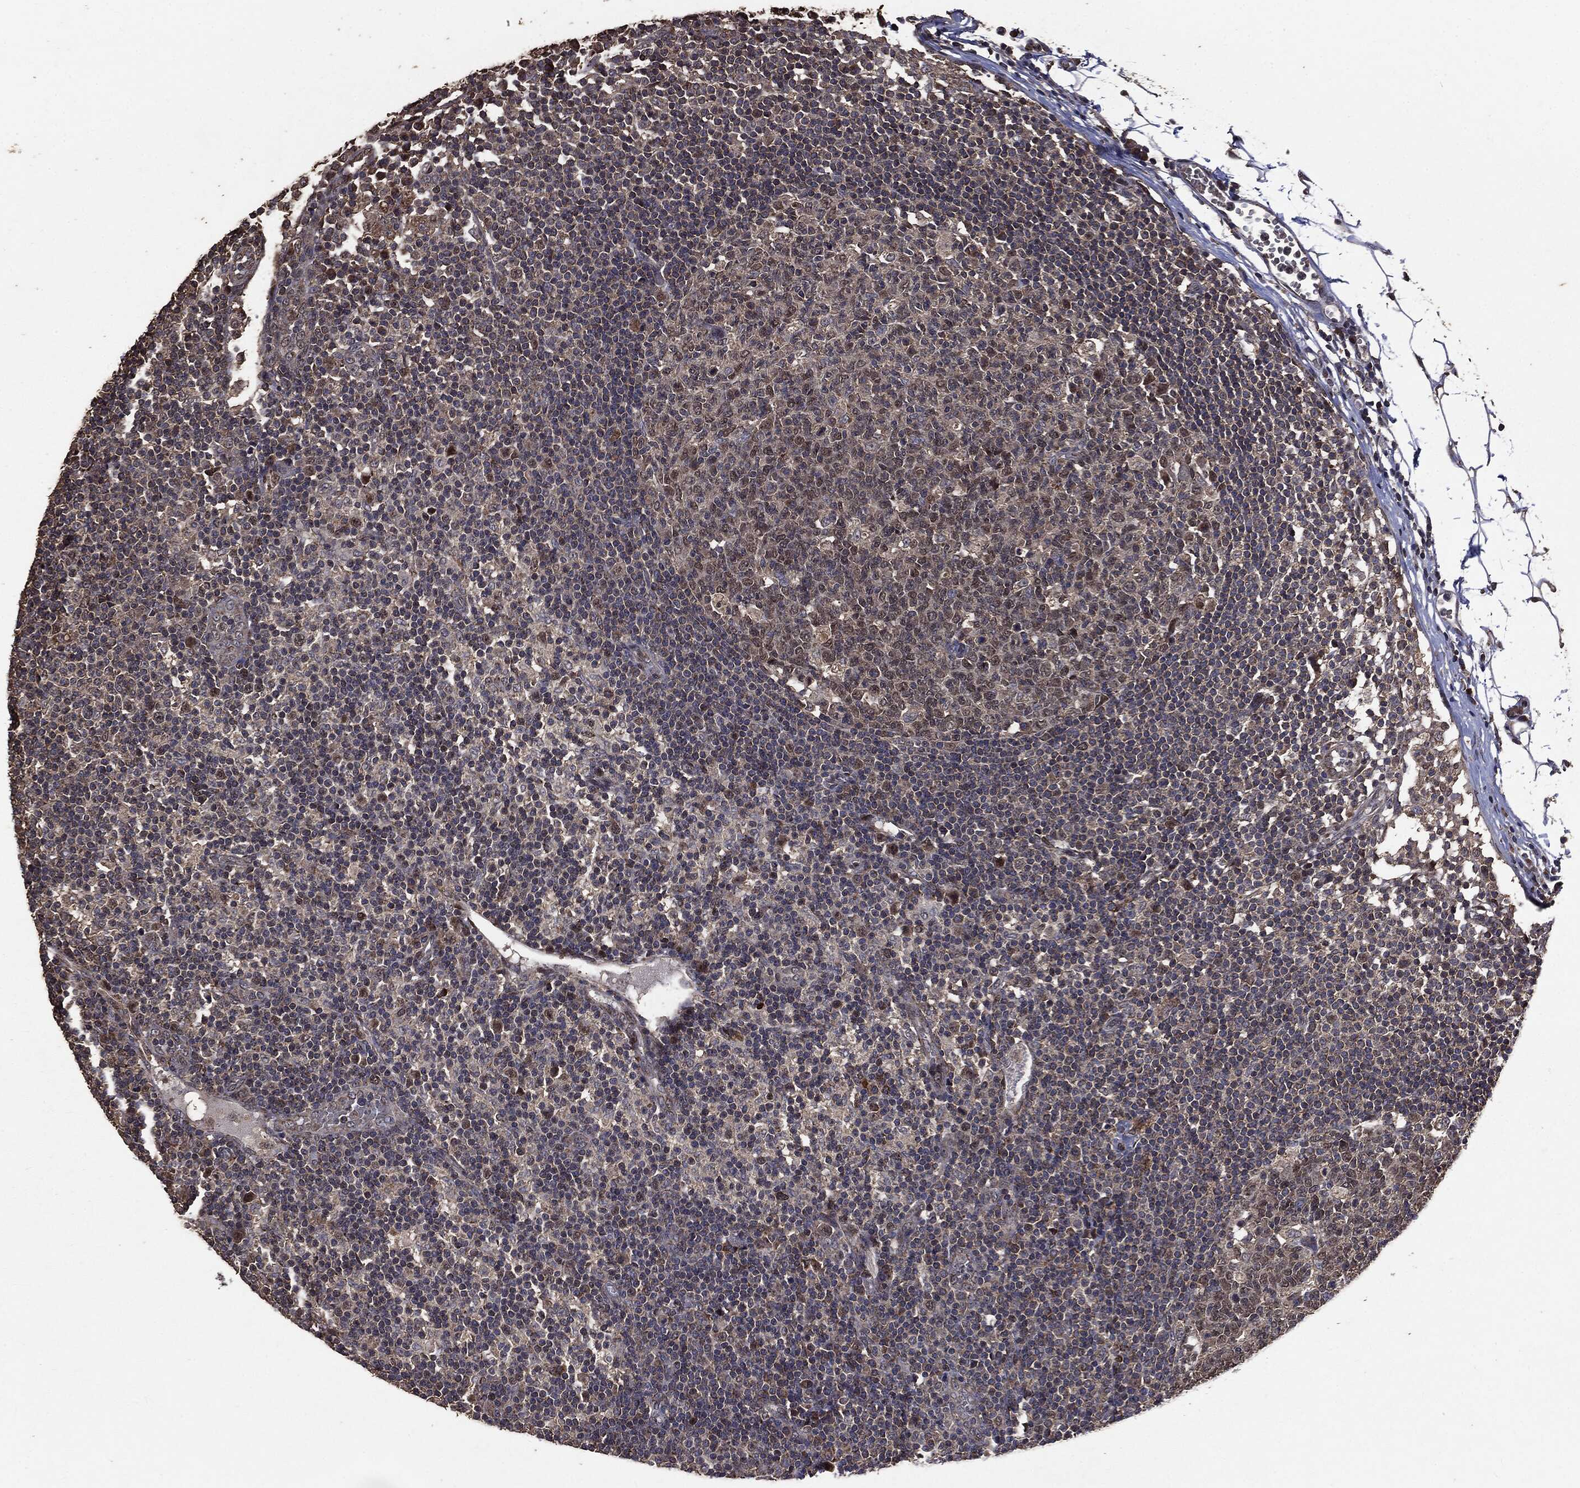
{"staining": {"intensity": "moderate", "quantity": "<25%", "location": "cytoplasmic/membranous,nuclear"}, "tissue": "lymph node", "cell_type": "Germinal center cells", "image_type": "normal", "snomed": [{"axis": "morphology", "description": "Normal tissue, NOS"}, {"axis": "topography", "description": "Lymph node"}, {"axis": "topography", "description": "Salivary gland"}], "caption": "DAB immunohistochemical staining of unremarkable lymph node reveals moderate cytoplasmic/membranous,nuclear protein positivity in approximately <25% of germinal center cells. (DAB (3,3'-diaminobenzidine) IHC with brightfield microscopy, high magnification).", "gene": "PPP6R2", "patient": {"sex": "male", "age": 83}}